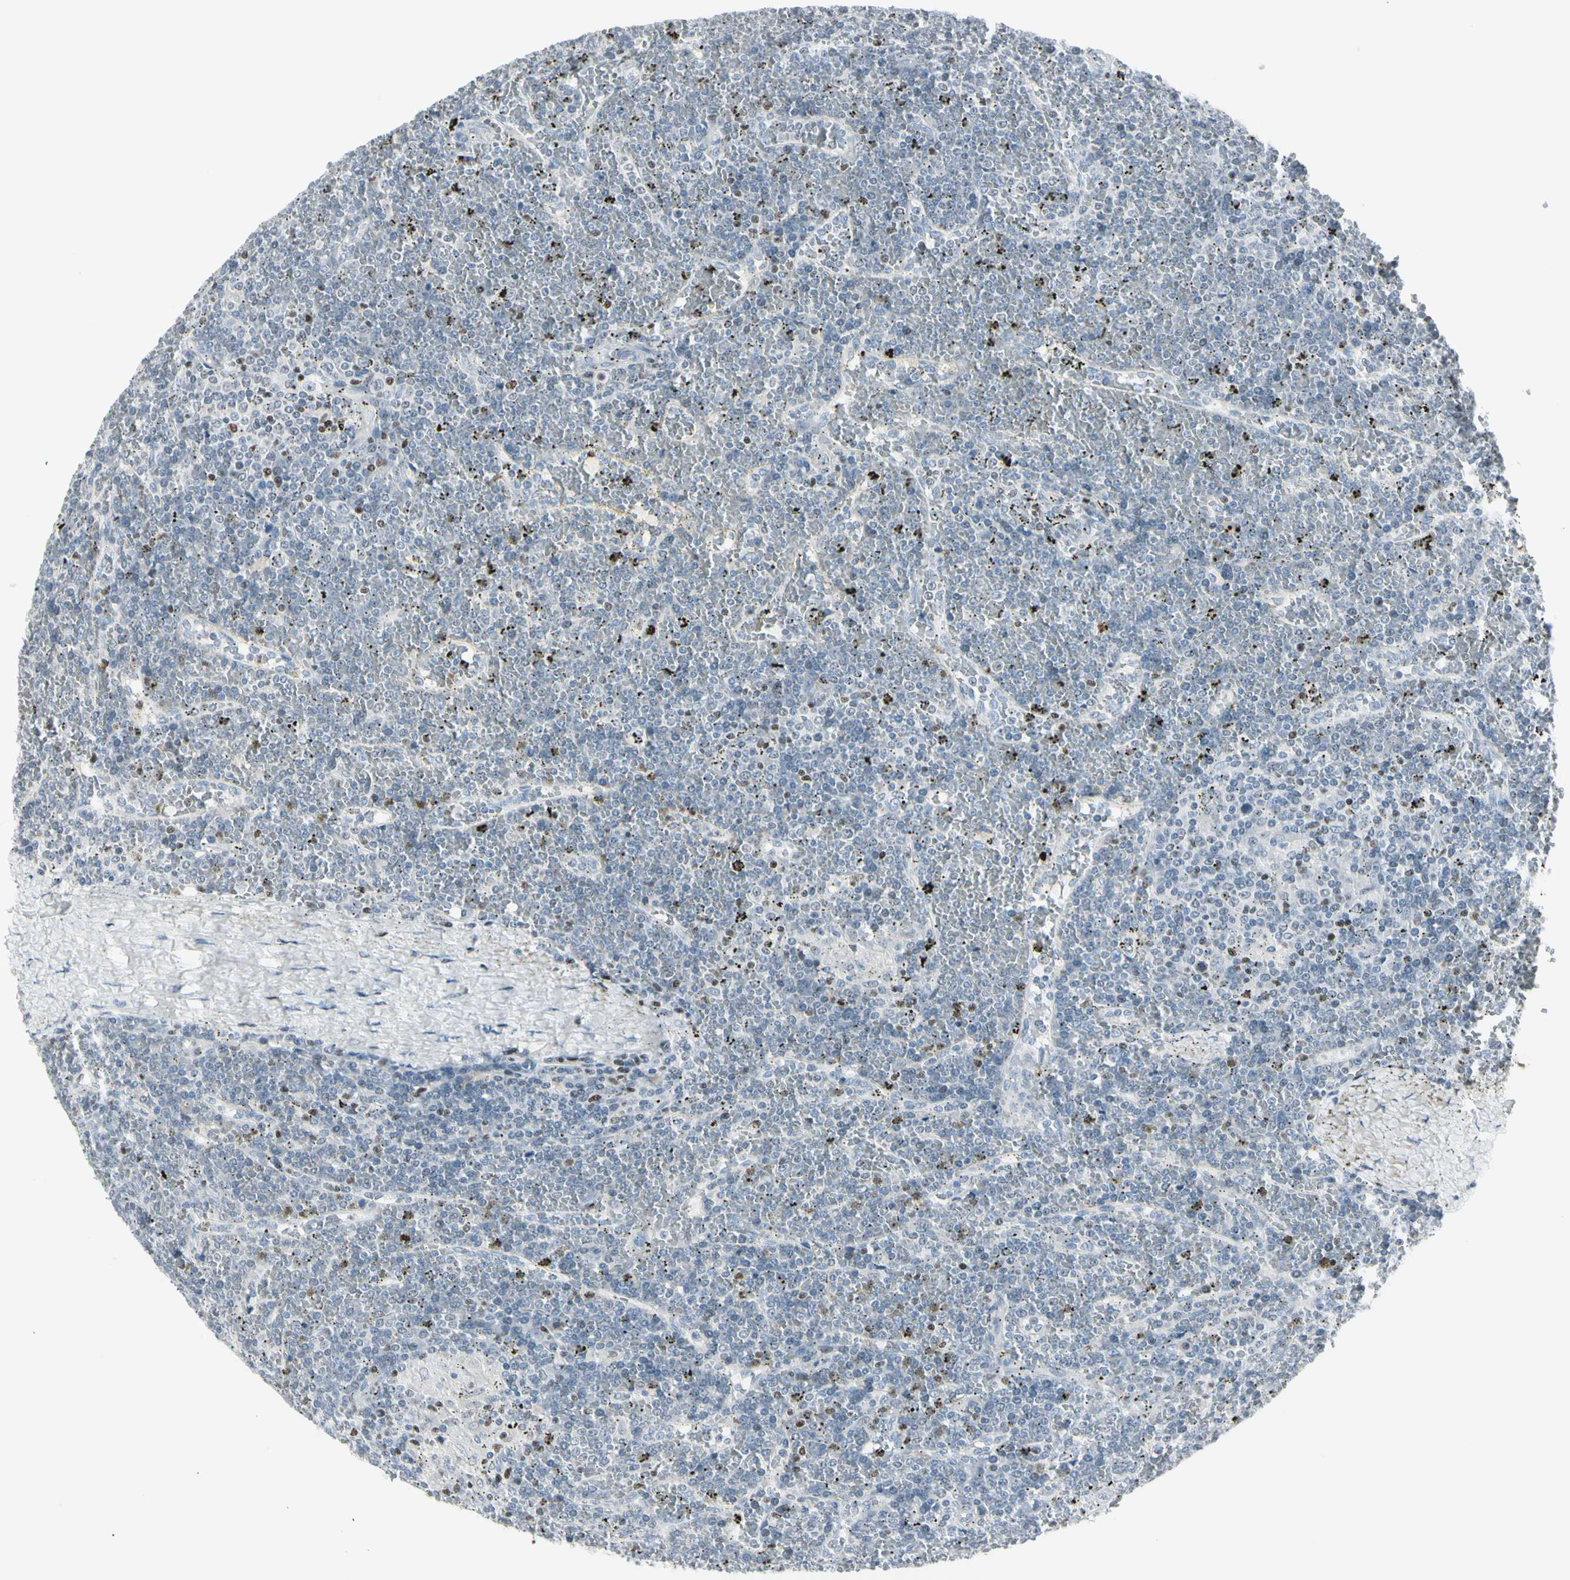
{"staining": {"intensity": "weak", "quantity": "<25%", "location": "nuclear"}, "tissue": "lymphoma", "cell_type": "Tumor cells", "image_type": "cancer", "snomed": [{"axis": "morphology", "description": "Malignant lymphoma, non-Hodgkin's type, Low grade"}, {"axis": "topography", "description": "Spleen"}], "caption": "Immunohistochemistry photomicrograph of neoplastic tissue: lymphoma stained with DAB (3,3'-diaminobenzidine) displays no significant protein staining in tumor cells. (Brightfield microscopy of DAB immunohistochemistry (IHC) at high magnification).", "gene": "ZBTB7B", "patient": {"sex": "female", "age": 19}}